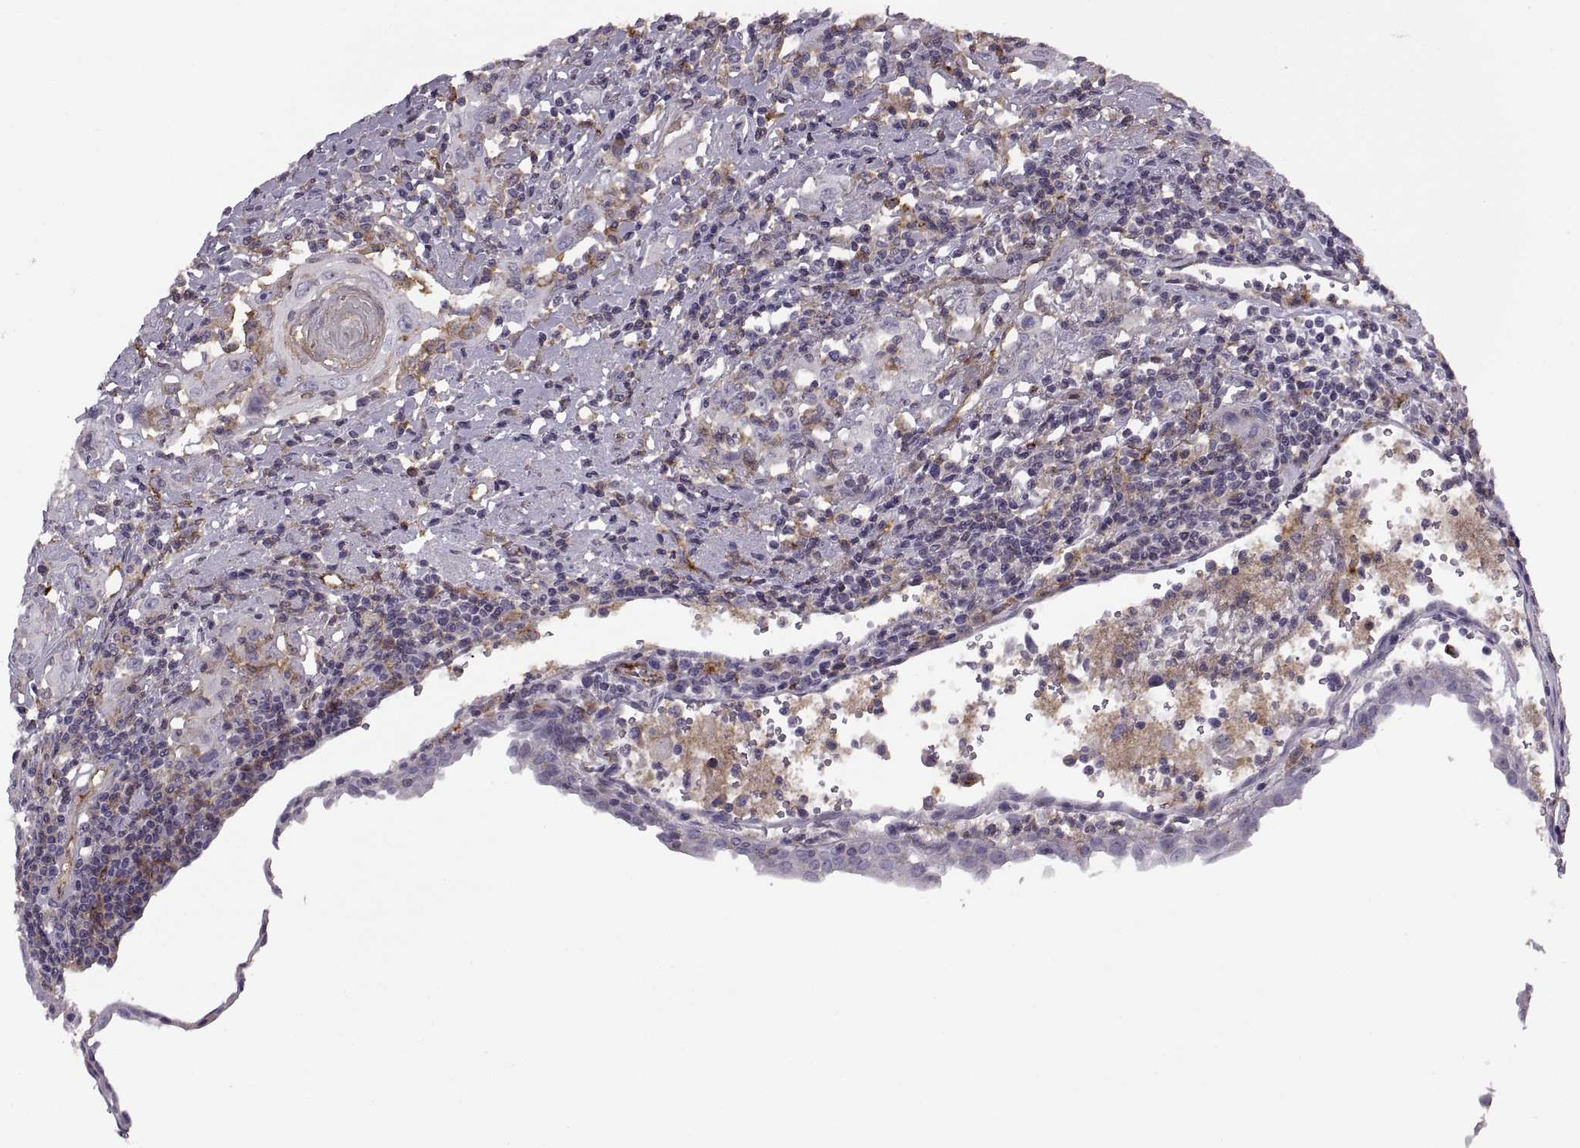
{"staining": {"intensity": "negative", "quantity": "none", "location": "none"}, "tissue": "urothelial cancer", "cell_type": "Tumor cells", "image_type": "cancer", "snomed": [{"axis": "morphology", "description": "Urothelial carcinoma, High grade"}, {"axis": "topography", "description": "Urinary bladder"}], "caption": "Immunohistochemistry image of urothelial carcinoma (high-grade) stained for a protein (brown), which reveals no positivity in tumor cells.", "gene": "RALB", "patient": {"sex": "female", "age": 85}}